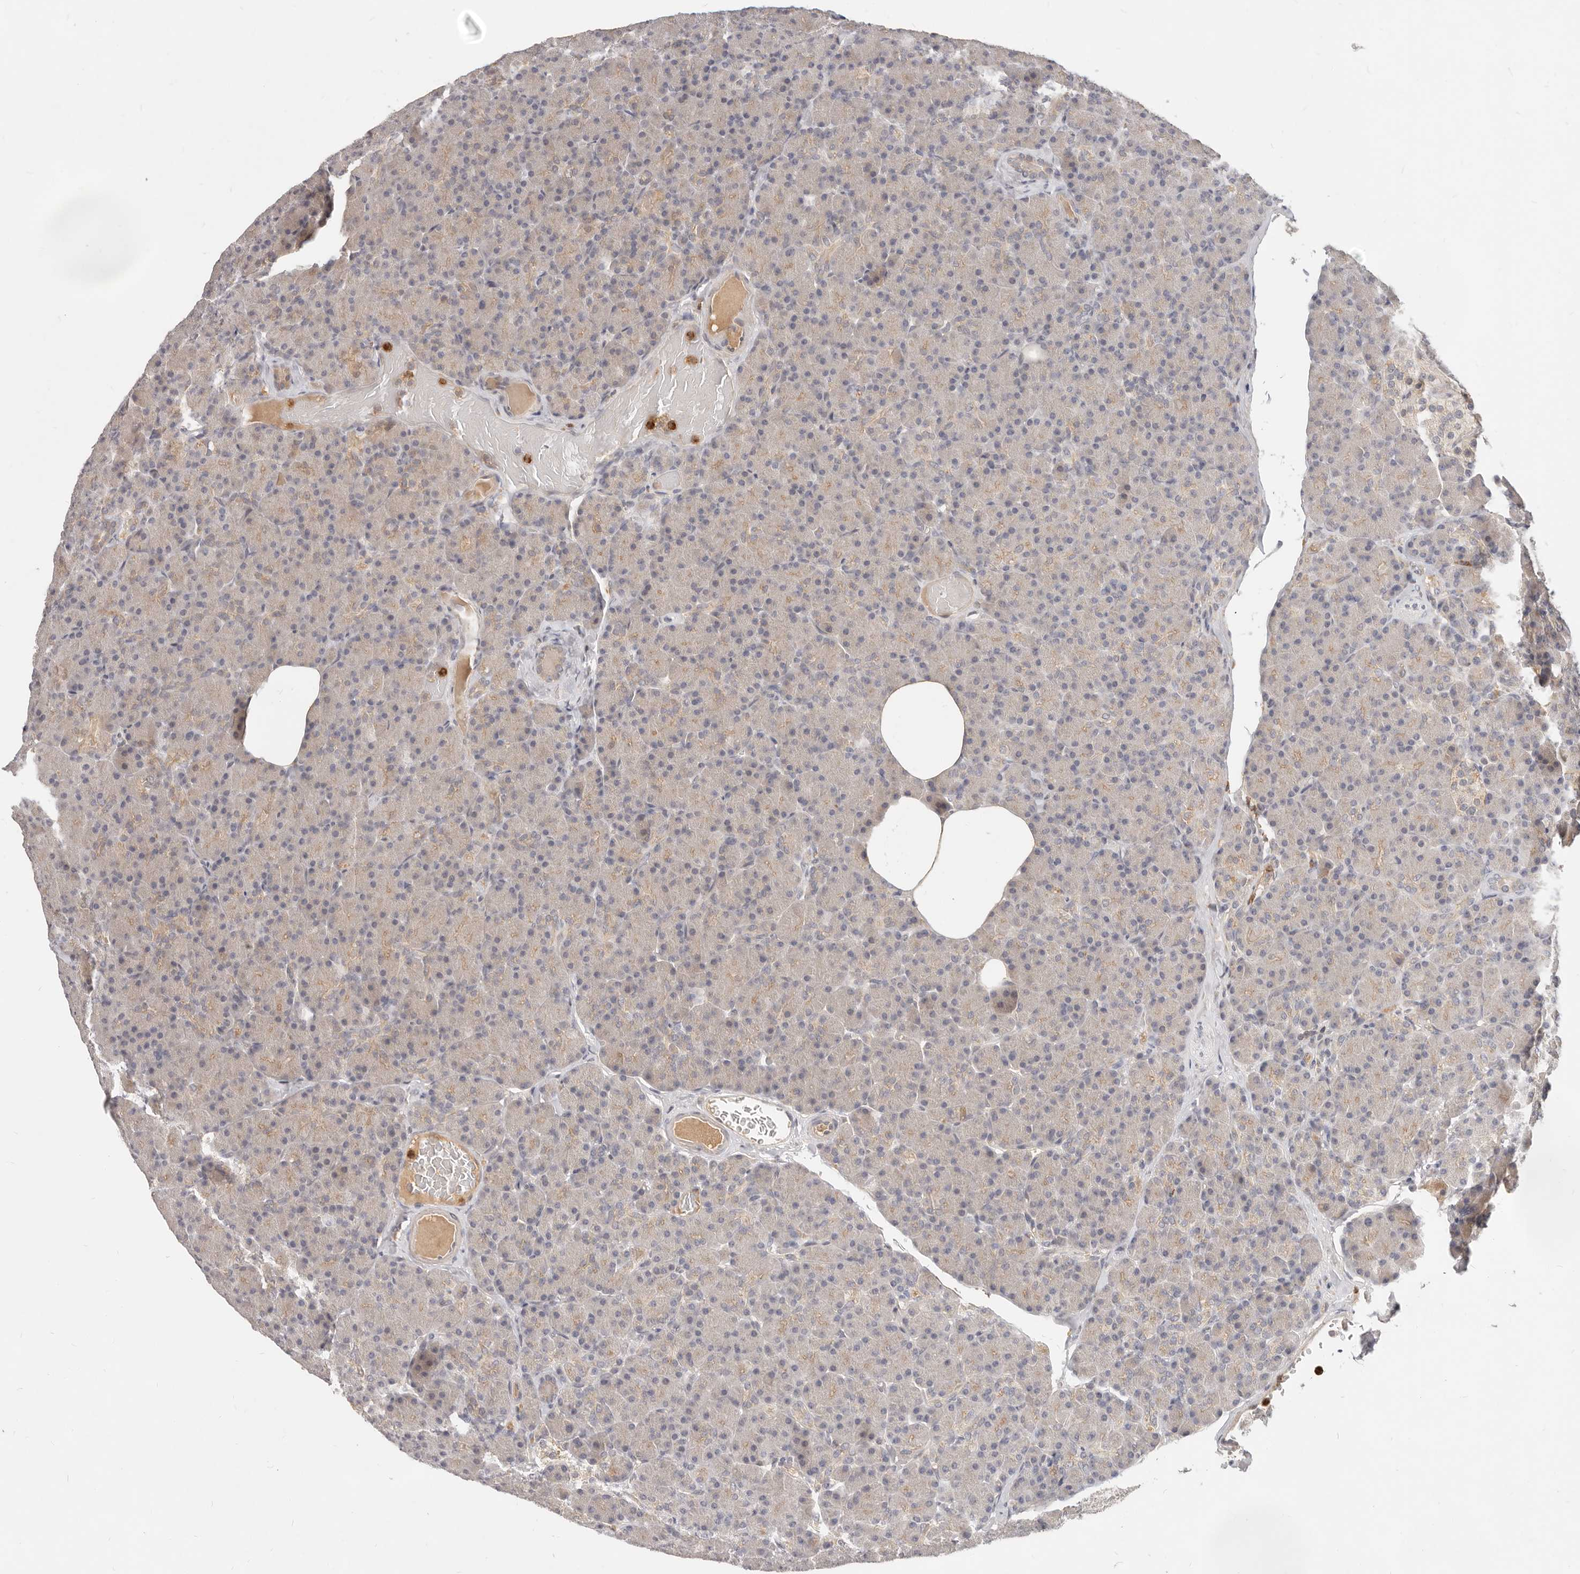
{"staining": {"intensity": "weak", "quantity": "25%-75%", "location": "cytoplasmic/membranous"}, "tissue": "pancreas", "cell_type": "Exocrine glandular cells", "image_type": "normal", "snomed": [{"axis": "morphology", "description": "Normal tissue, NOS"}, {"axis": "topography", "description": "Pancreas"}], "caption": "Exocrine glandular cells display low levels of weak cytoplasmic/membranous staining in approximately 25%-75% of cells in benign human pancreas.", "gene": "USP49", "patient": {"sex": "female", "age": 43}}